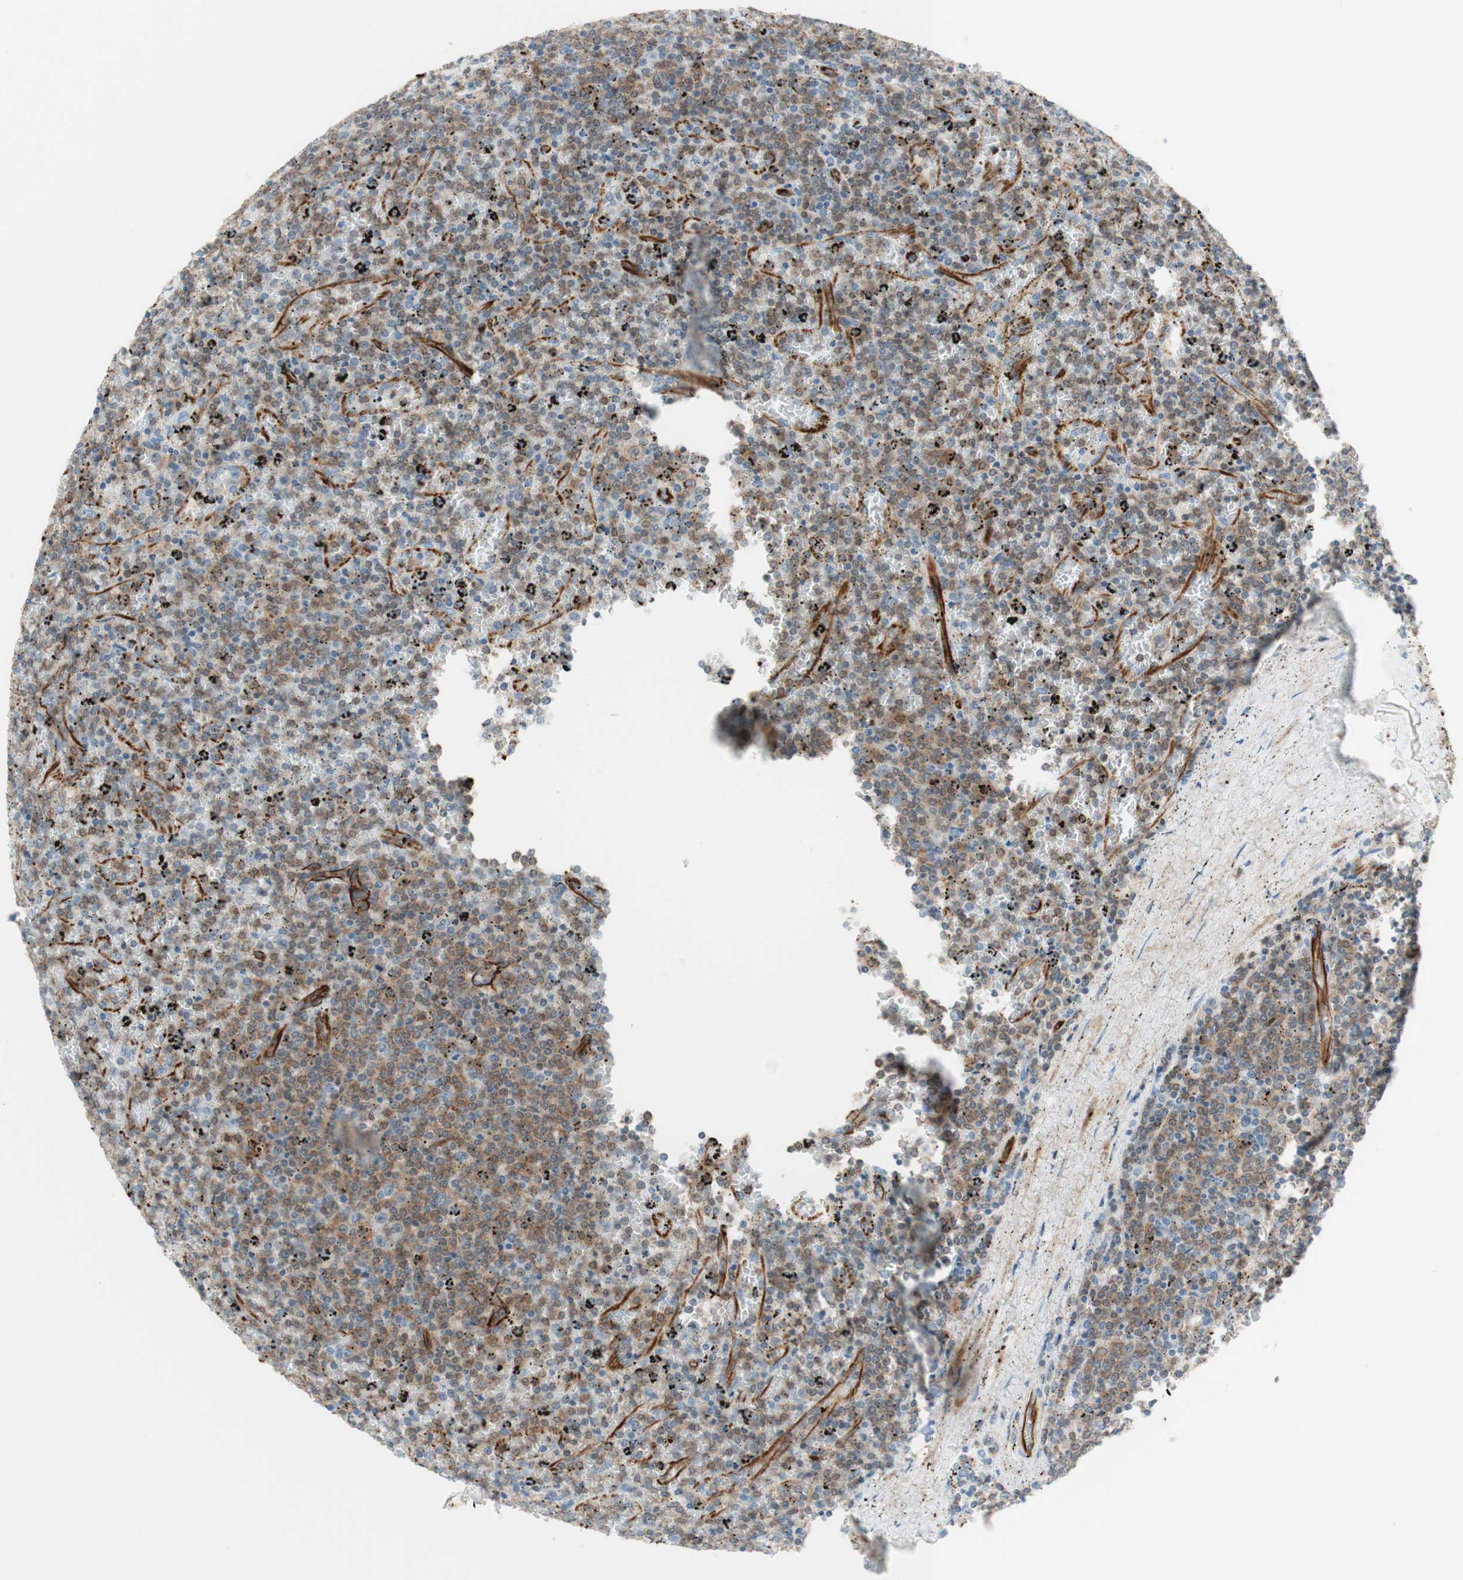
{"staining": {"intensity": "moderate", "quantity": ">75%", "location": "cytoplasmic/membranous"}, "tissue": "lymphoma", "cell_type": "Tumor cells", "image_type": "cancer", "snomed": [{"axis": "morphology", "description": "Malignant lymphoma, non-Hodgkin's type, Low grade"}, {"axis": "topography", "description": "Spleen"}], "caption": "A micrograph of human malignant lymphoma, non-Hodgkin's type (low-grade) stained for a protein exhibits moderate cytoplasmic/membranous brown staining in tumor cells. (Brightfield microscopy of DAB IHC at high magnification).", "gene": "POU2AF1", "patient": {"sex": "female", "age": 77}}